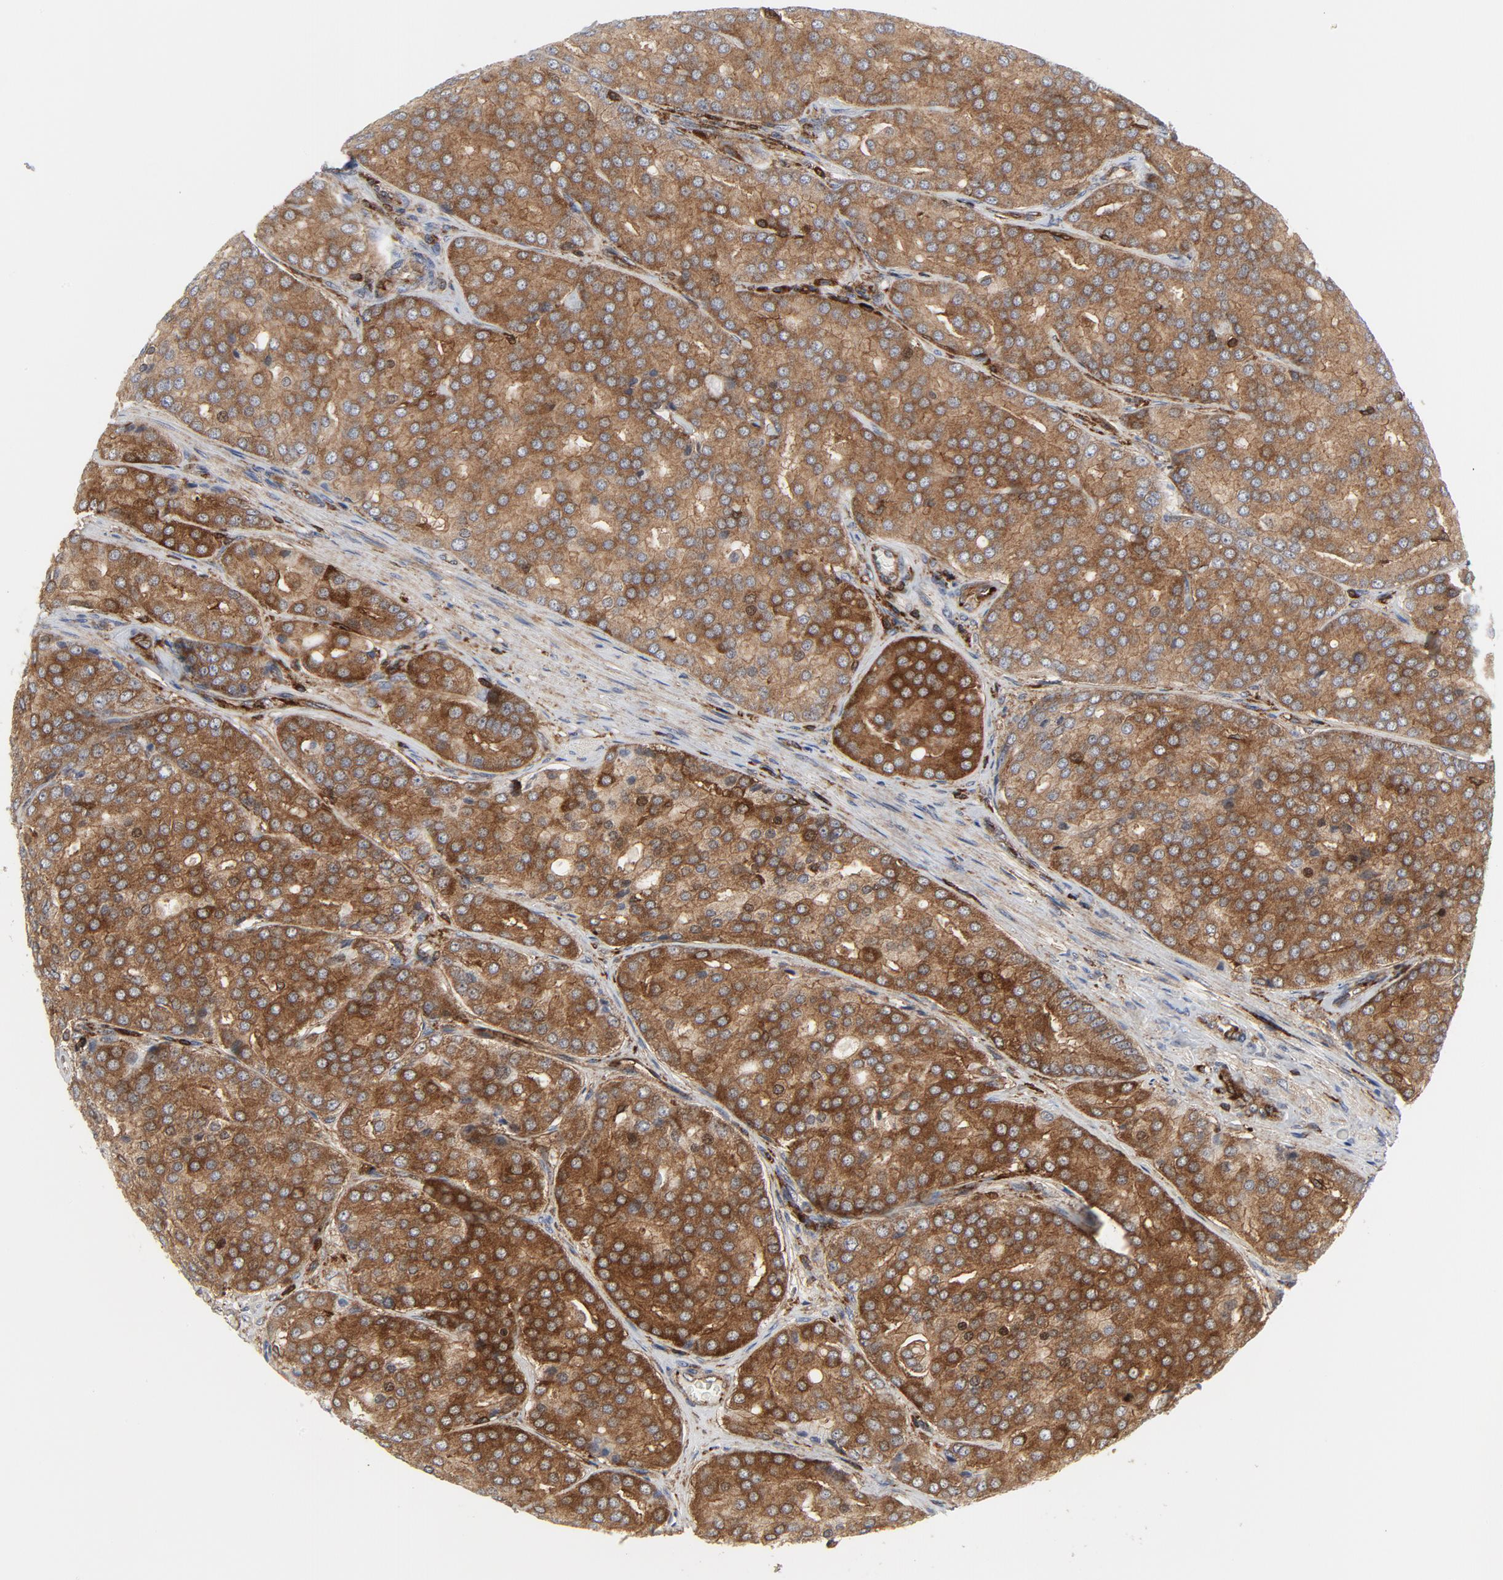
{"staining": {"intensity": "strong", "quantity": ">75%", "location": "cytoplasmic/membranous"}, "tissue": "prostate cancer", "cell_type": "Tumor cells", "image_type": "cancer", "snomed": [{"axis": "morphology", "description": "Adenocarcinoma, High grade"}, {"axis": "topography", "description": "Prostate"}], "caption": "High-magnification brightfield microscopy of prostate cancer (adenocarcinoma (high-grade)) stained with DAB (3,3'-diaminobenzidine) (brown) and counterstained with hematoxylin (blue). tumor cells exhibit strong cytoplasmic/membranous expression is present in approximately>75% of cells.", "gene": "YES1", "patient": {"sex": "male", "age": 64}}